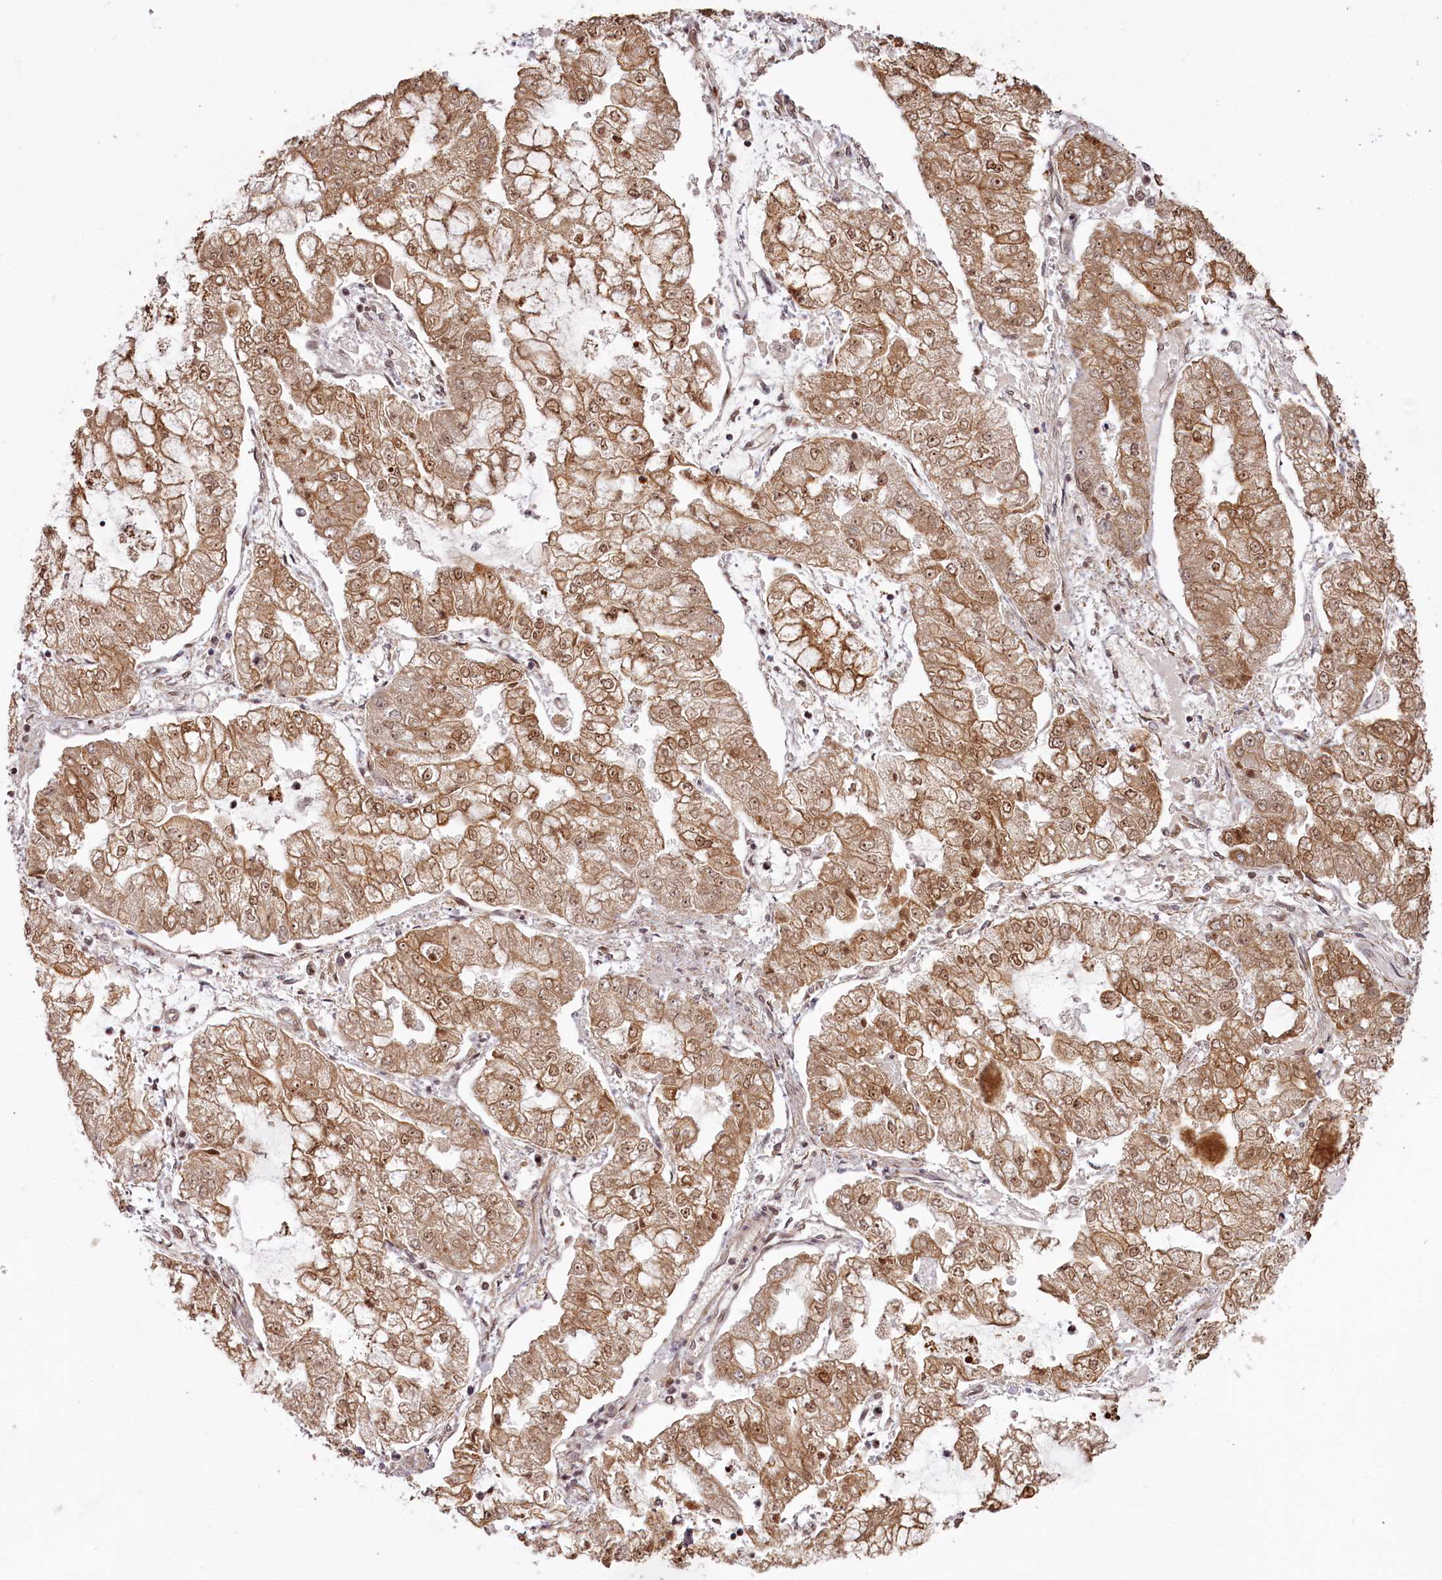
{"staining": {"intensity": "moderate", "quantity": ">75%", "location": "cytoplasmic/membranous,nuclear"}, "tissue": "stomach cancer", "cell_type": "Tumor cells", "image_type": "cancer", "snomed": [{"axis": "morphology", "description": "Adenocarcinoma, NOS"}, {"axis": "topography", "description": "Stomach"}], "caption": "The immunohistochemical stain highlights moderate cytoplasmic/membranous and nuclear positivity in tumor cells of stomach cancer tissue.", "gene": "THYN1", "patient": {"sex": "male", "age": 76}}